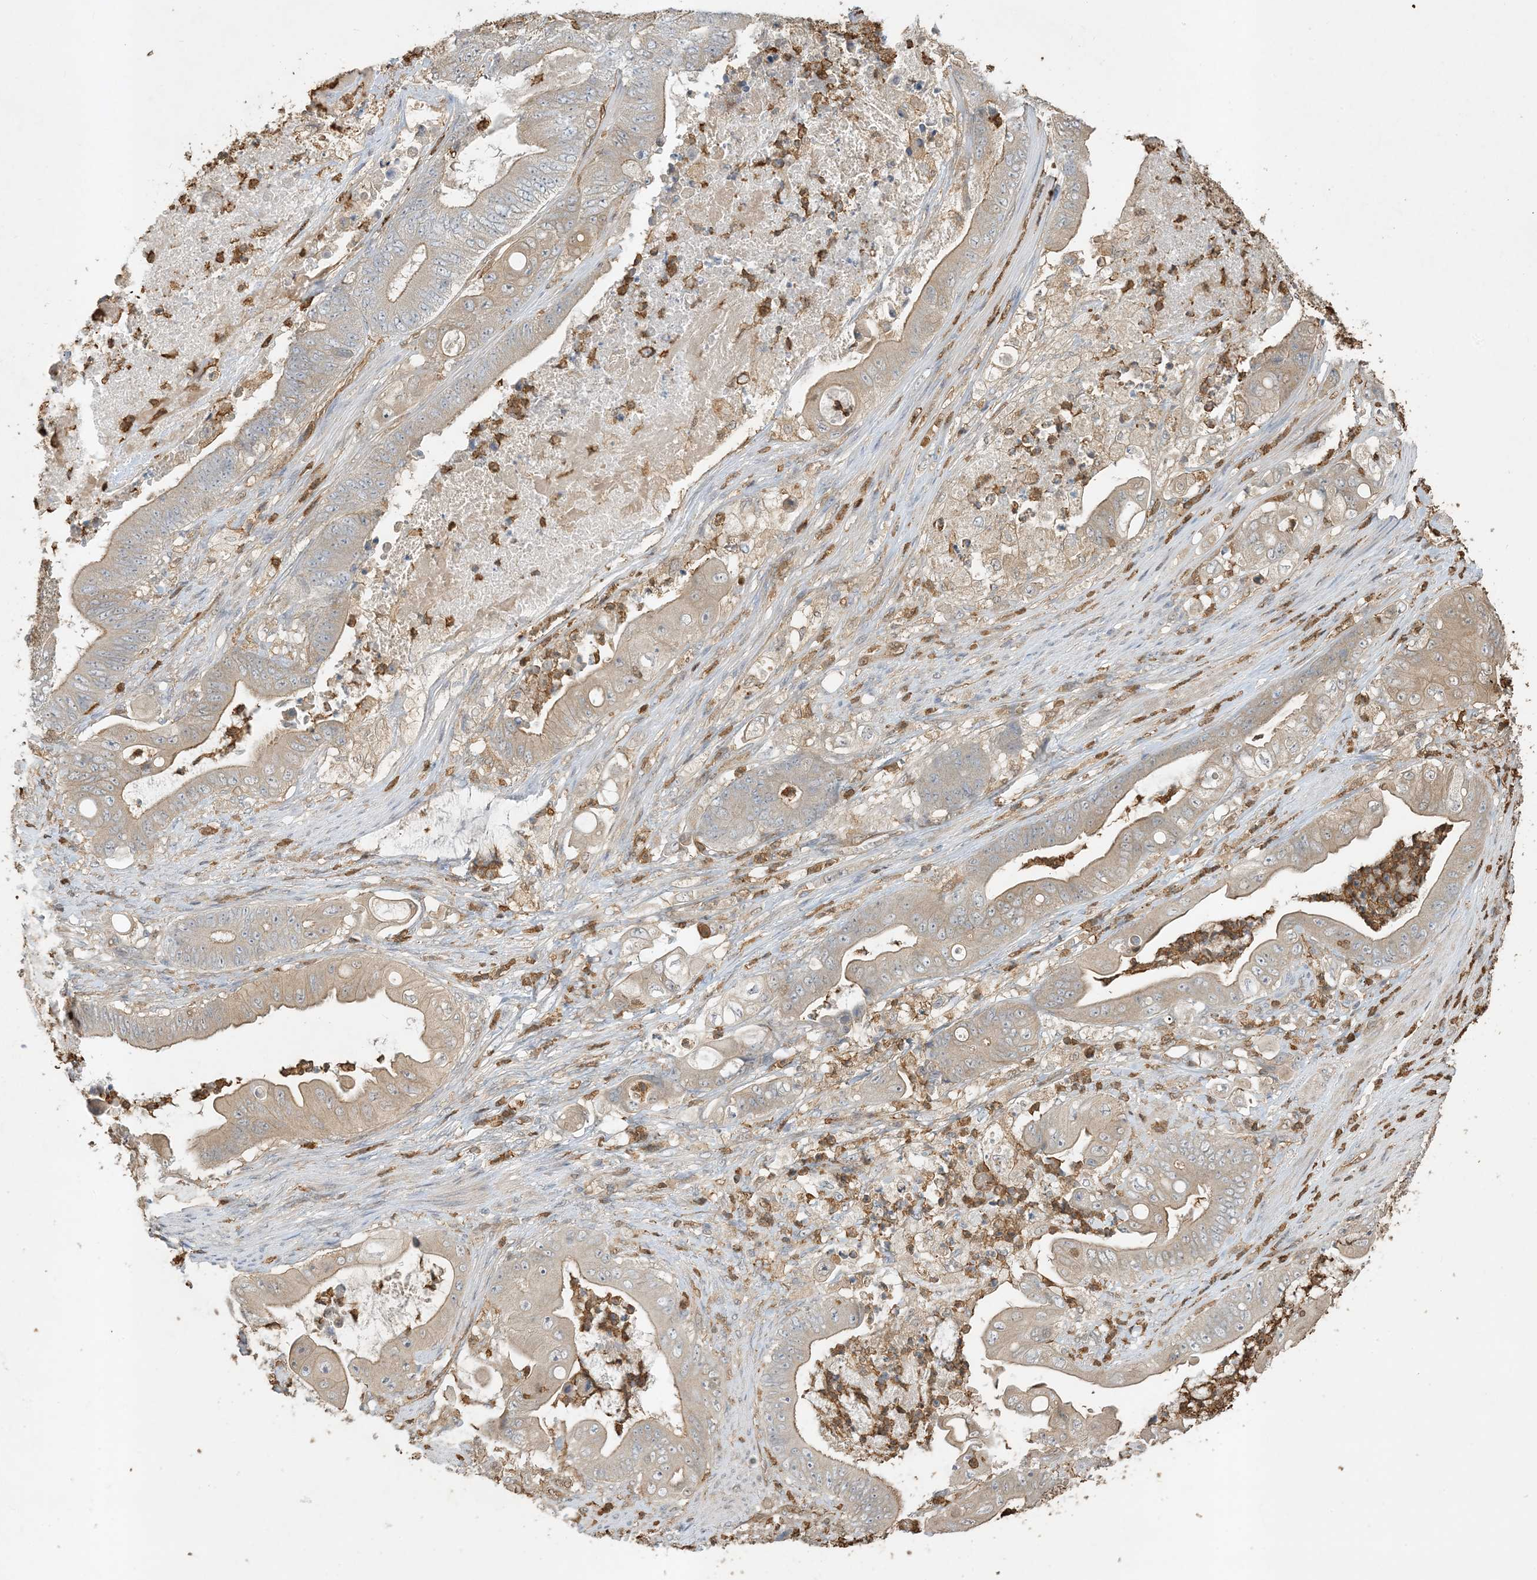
{"staining": {"intensity": "weak", "quantity": "25%-75%", "location": "cytoplasmic/membranous"}, "tissue": "stomach cancer", "cell_type": "Tumor cells", "image_type": "cancer", "snomed": [{"axis": "morphology", "description": "Adenocarcinoma, NOS"}, {"axis": "topography", "description": "Stomach"}], "caption": "This is an image of immunohistochemistry staining of stomach adenocarcinoma, which shows weak positivity in the cytoplasmic/membranous of tumor cells.", "gene": "TMSB4X", "patient": {"sex": "female", "age": 73}}